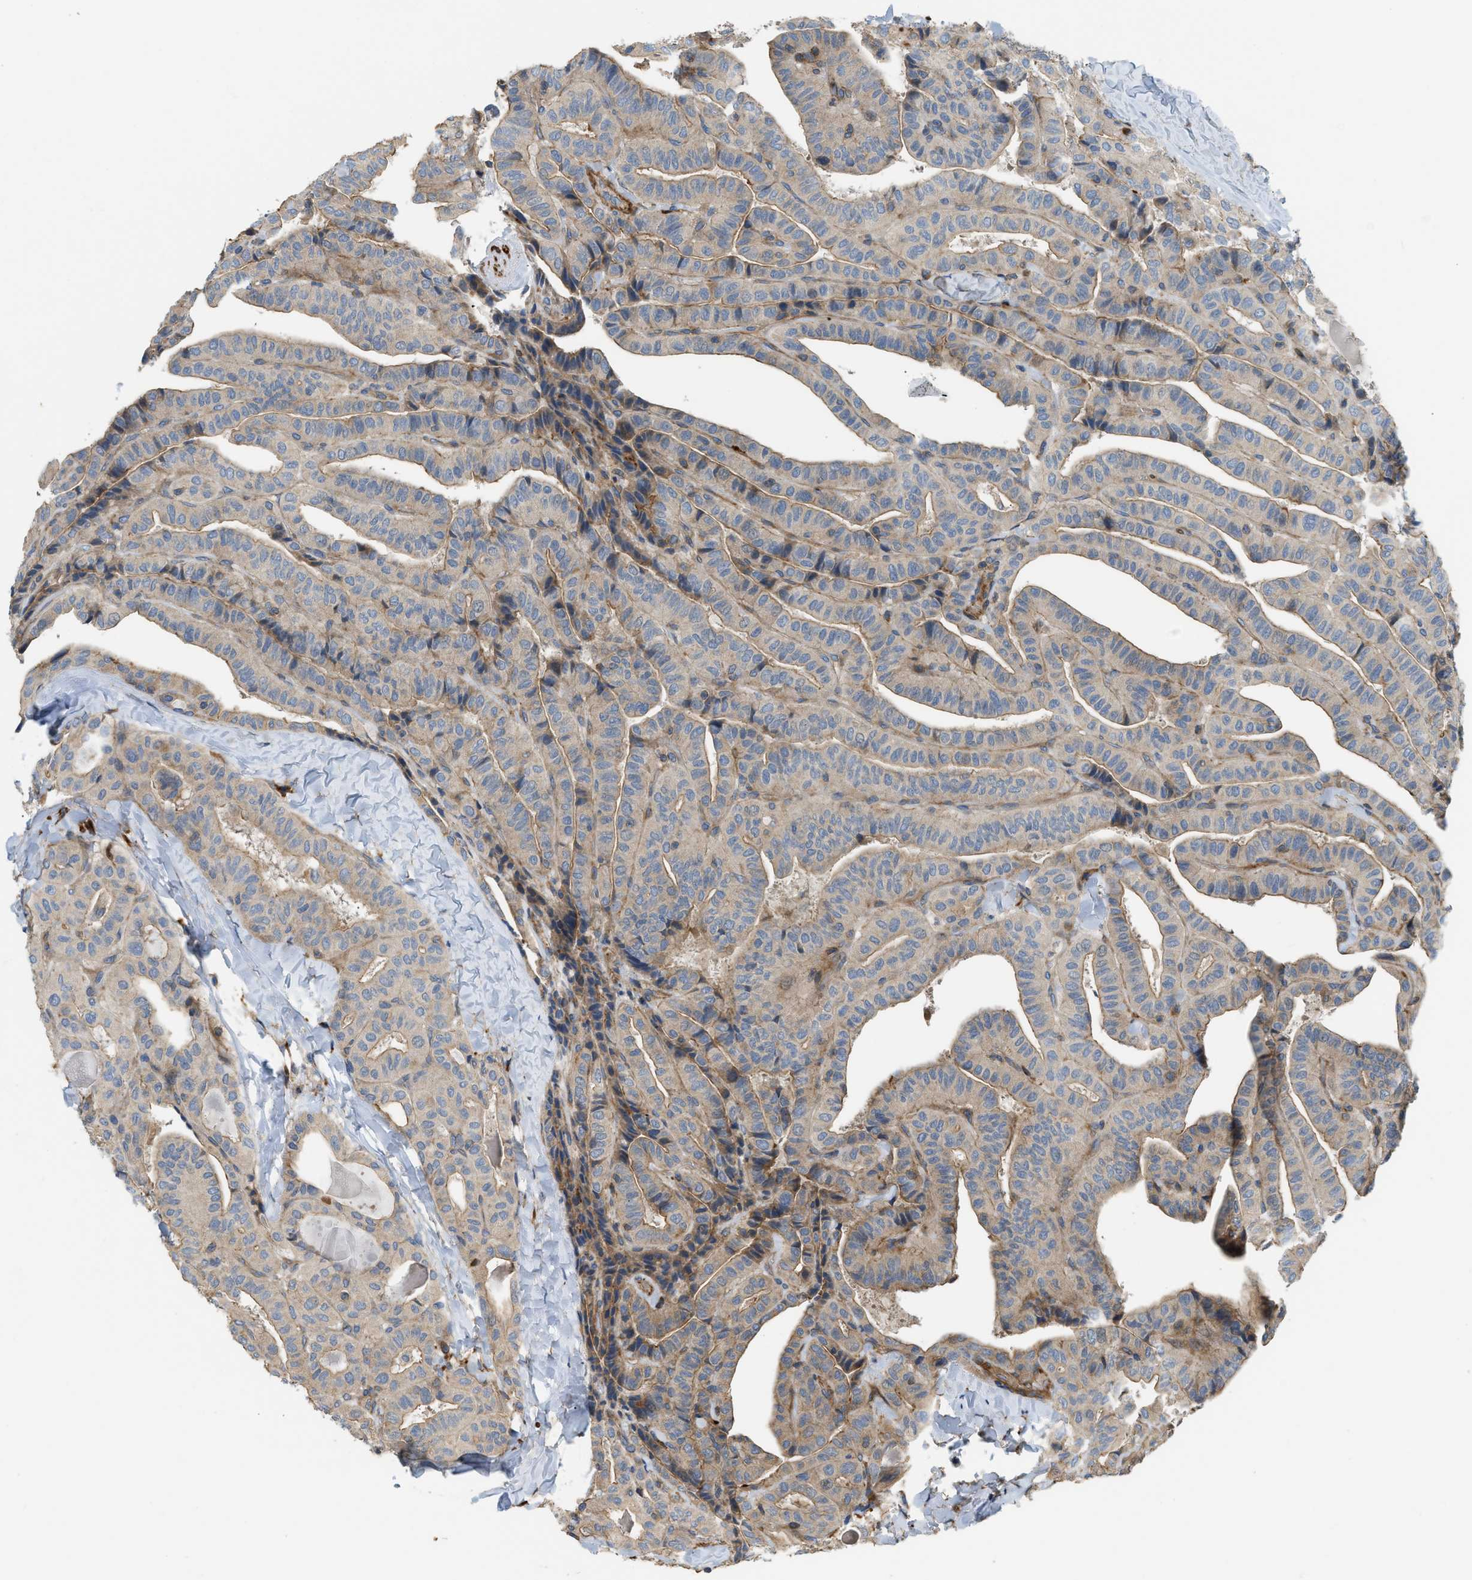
{"staining": {"intensity": "moderate", "quantity": "25%-75%", "location": "cytoplasmic/membranous"}, "tissue": "thyroid cancer", "cell_type": "Tumor cells", "image_type": "cancer", "snomed": [{"axis": "morphology", "description": "Papillary adenocarcinoma, NOS"}, {"axis": "topography", "description": "Thyroid gland"}], "caption": "Moderate cytoplasmic/membranous expression for a protein is seen in approximately 25%-75% of tumor cells of thyroid papillary adenocarcinoma using immunohistochemistry (IHC).", "gene": "BTN3A2", "patient": {"sex": "male", "age": 77}}